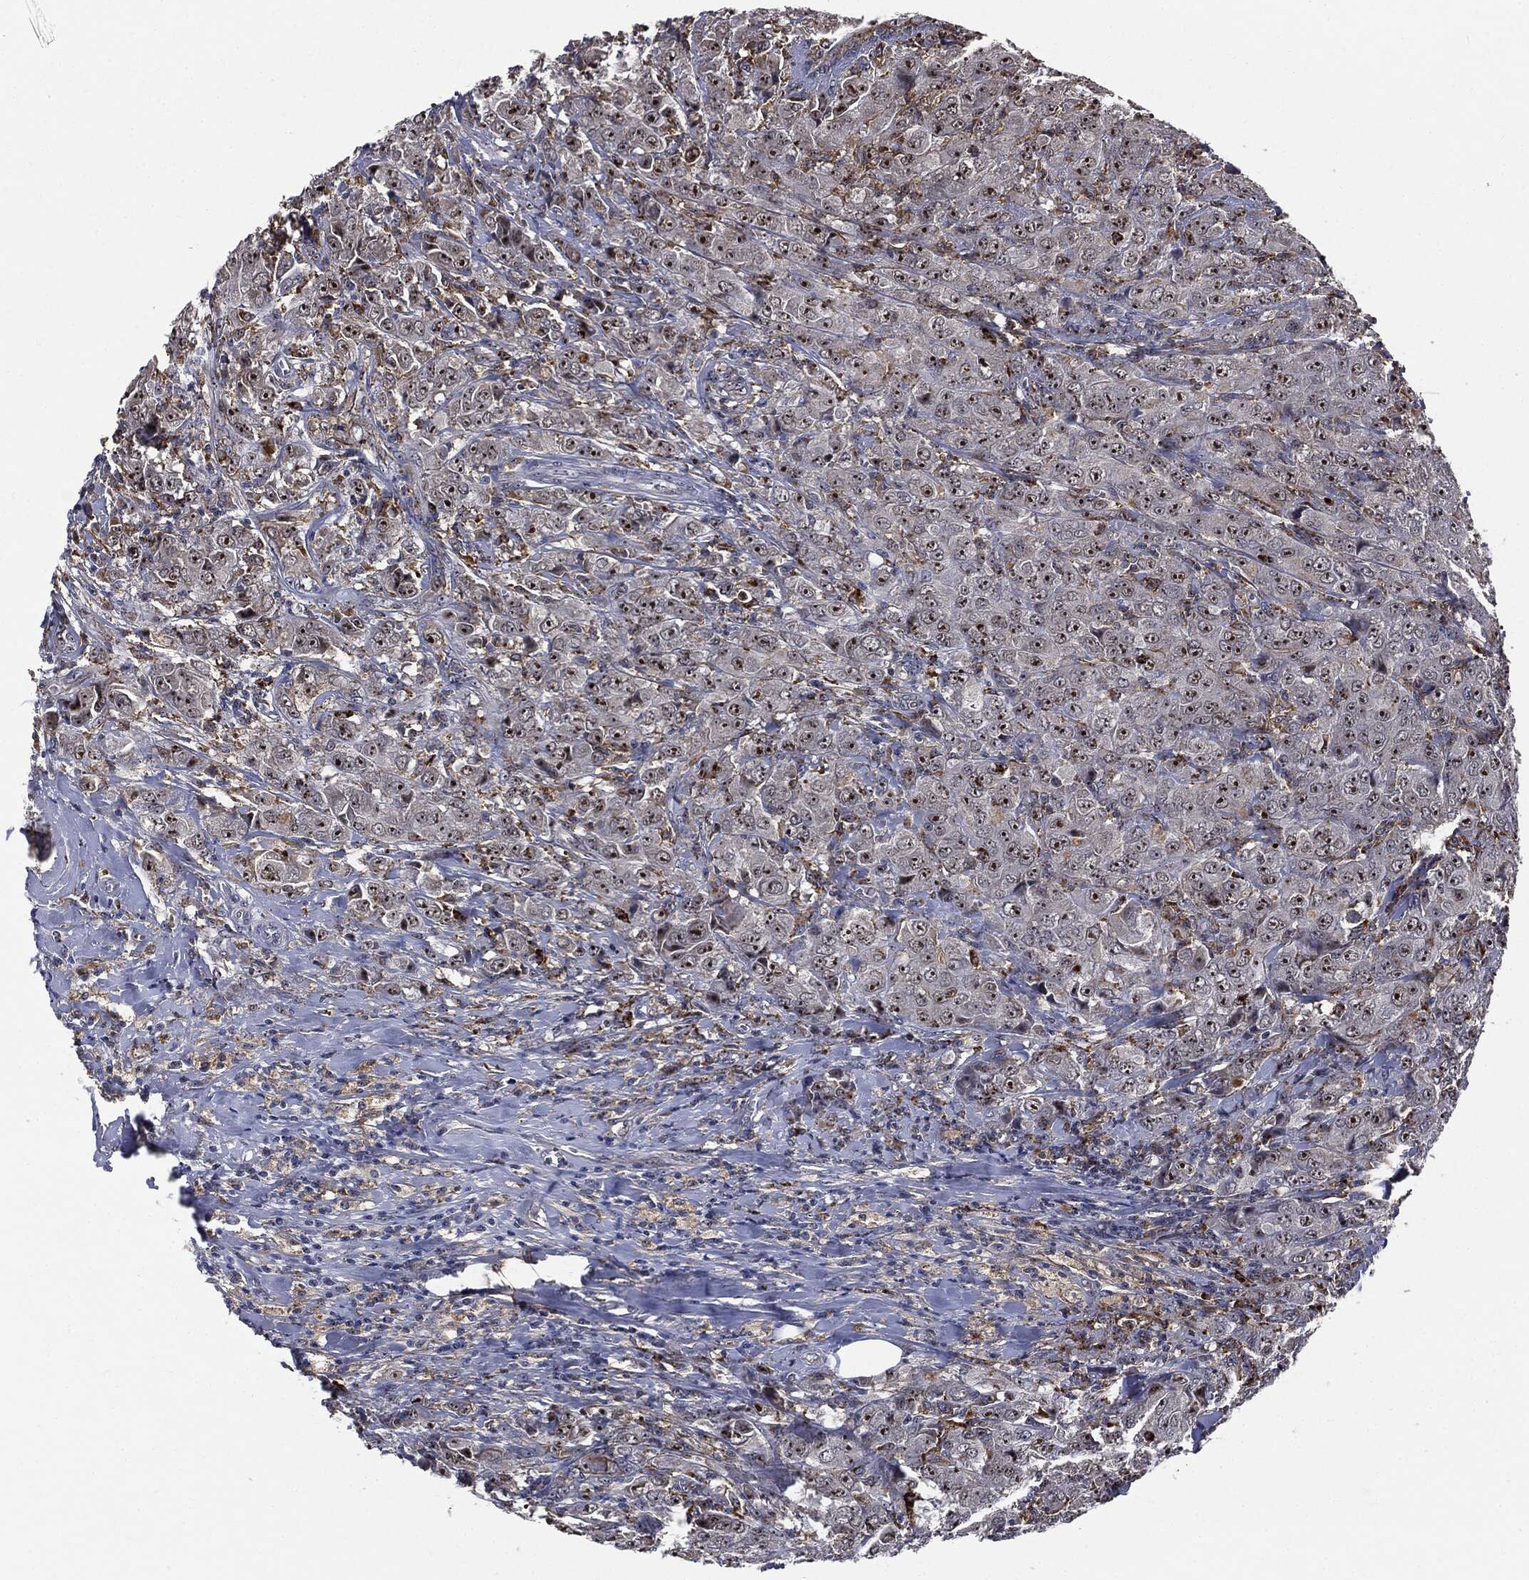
{"staining": {"intensity": "moderate", "quantity": ">75%", "location": "nuclear"}, "tissue": "breast cancer", "cell_type": "Tumor cells", "image_type": "cancer", "snomed": [{"axis": "morphology", "description": "Duct carcinoma"}, {"axis": "topography", "description": "Breast"}], "caption": "Immunohistochemistry histopathology image of neoplastic tissue: human breast cancer (intraductal carcinoma) stained using immunohistochemistry demonstrates medium levels of moderate protein expression localized specifically in the nuclear of tumor cells, appearing as a nuclear brown color.", "gene": "TRMT1L", "patient": {"sex": "female", "age": 43}}